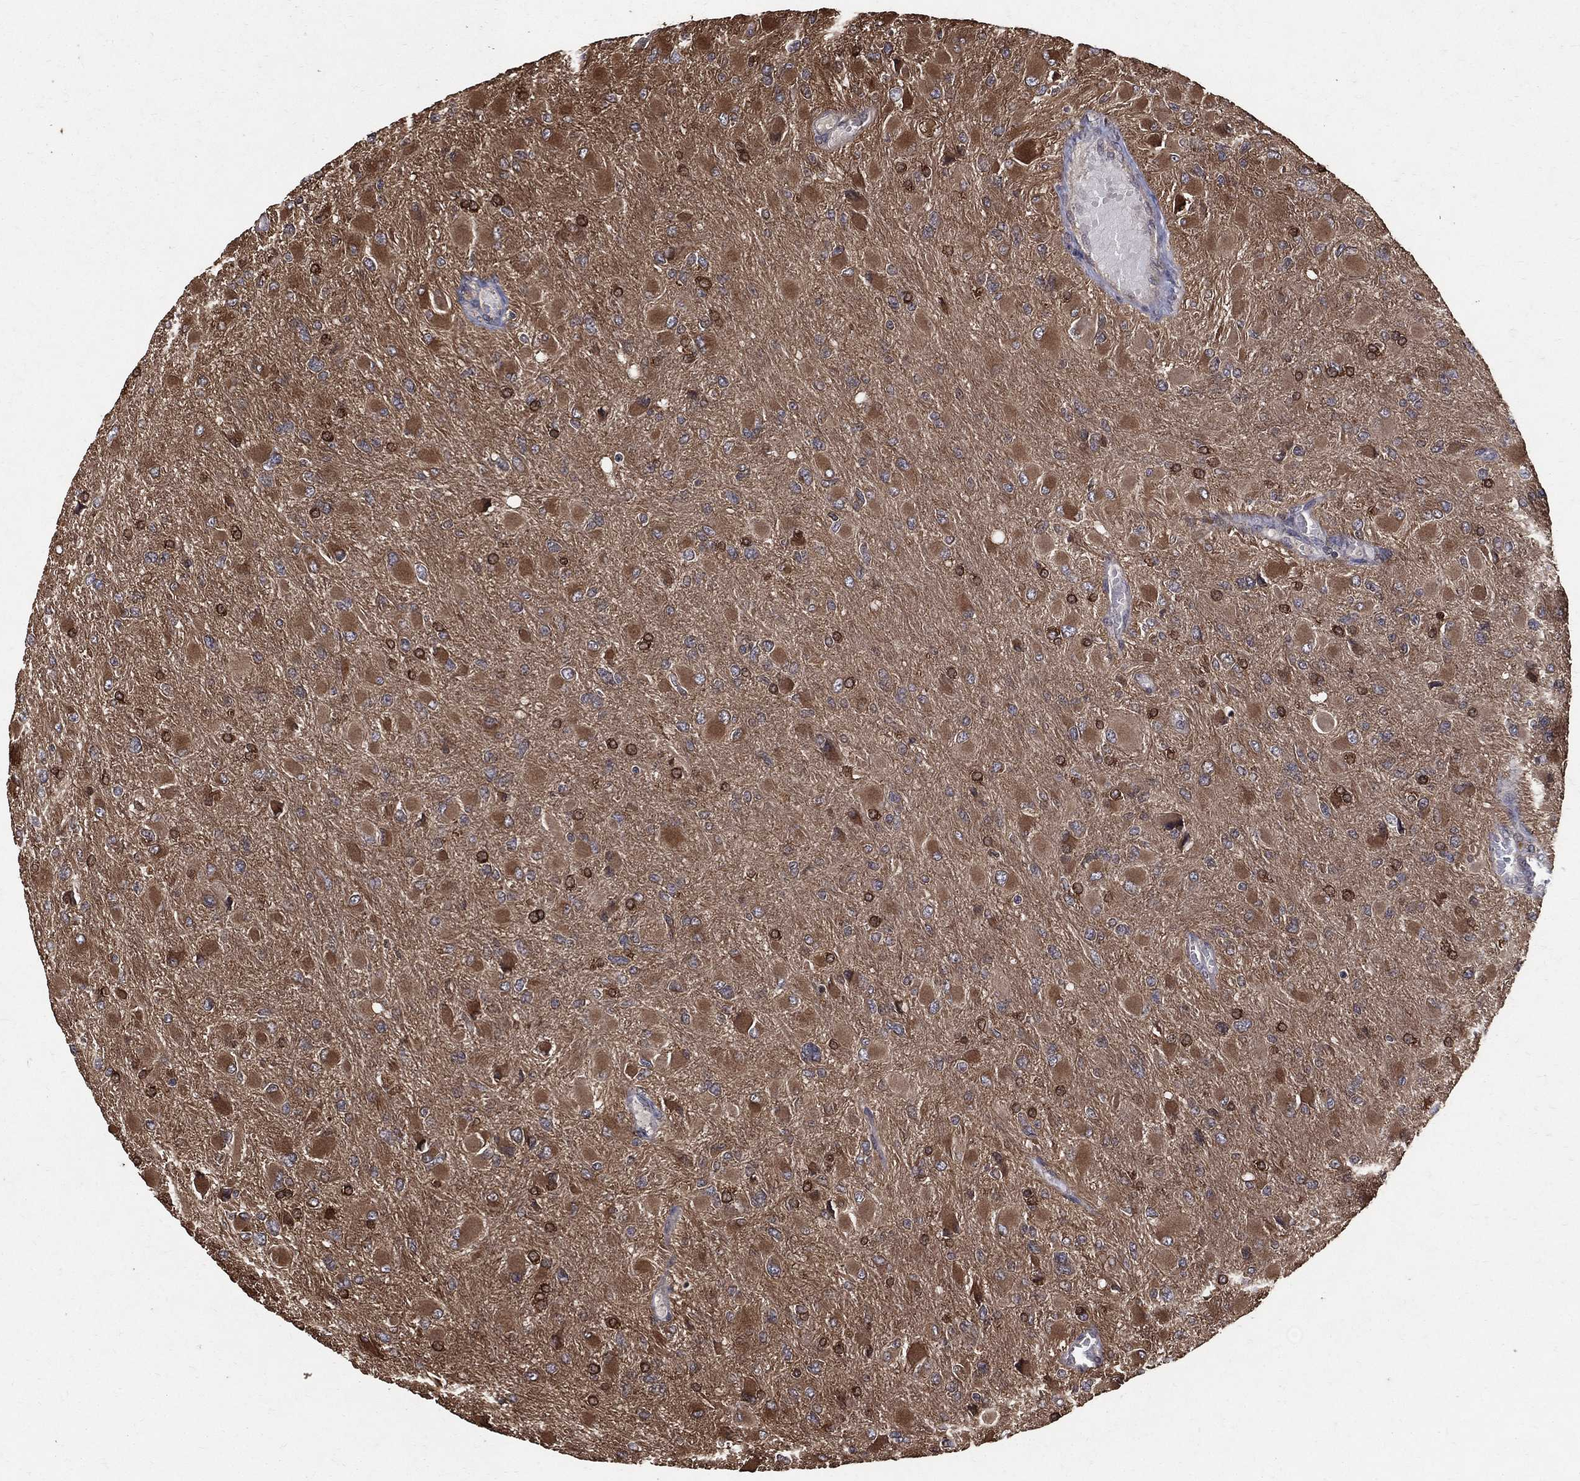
{"staining": {"intensity": "moderate", "quantity": "25%-75%", "location": "cytoplasmic/membranous"}, "tissue": "glioma", "cell_type": "Tumor cells", "image_type": "cancer", "snomed": [{"axis": "morphology", "description": "Glioma, malignant, High grade"}, {"axis": "topography", "description": "Cerebral cortex"}], "caption": "Tumor cells demonstrate medium levels of moderate cytoplasmic/membranous staining in approximately 25%-75% of cells in human glioma.", "gene": "DPYSL2", "patient": {"sex": "female", "age": 36}}